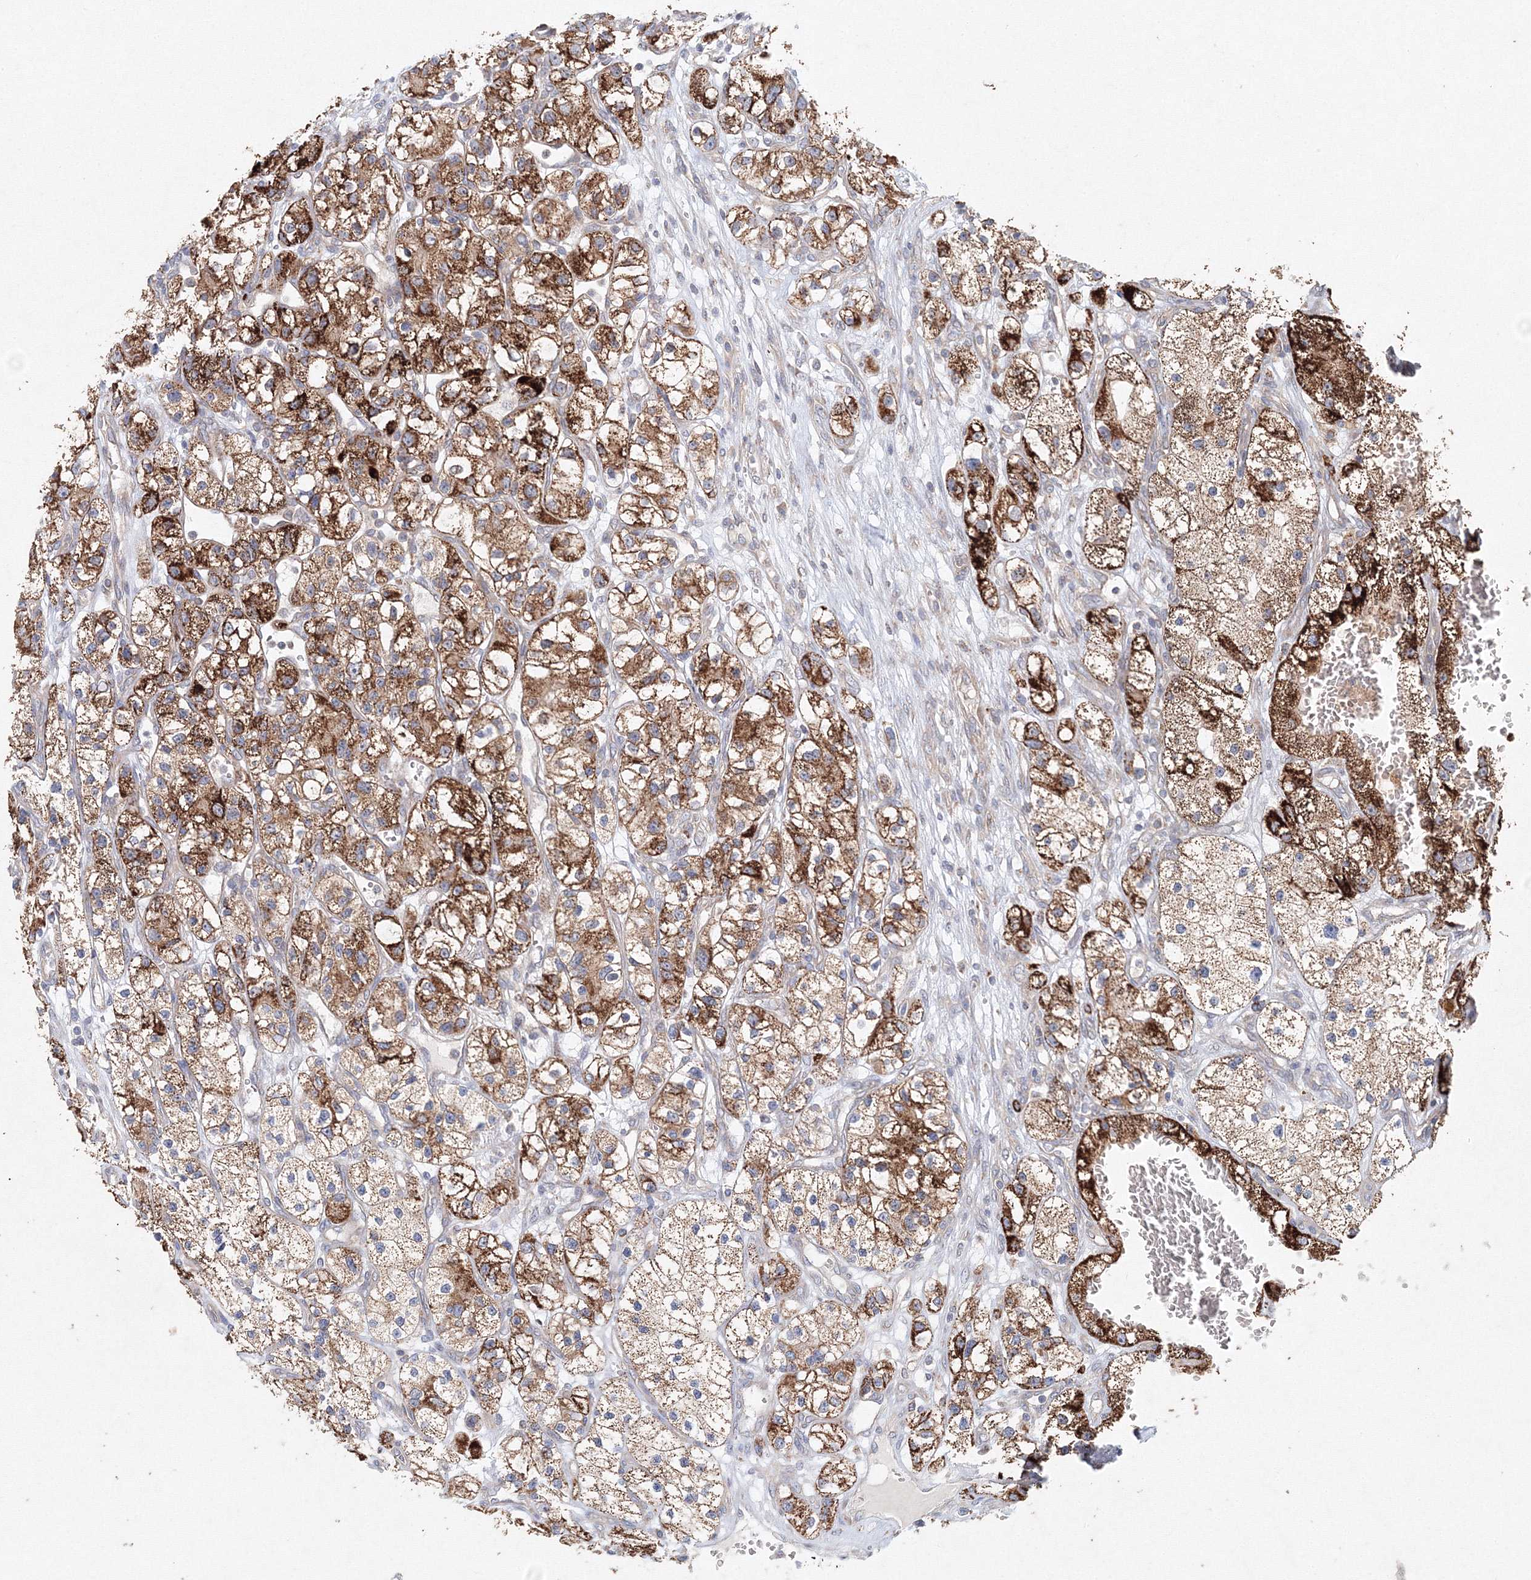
{"staining": {"intensity": "strong", "quantity": ">75%", "location": "cytoplasmic/membranous"}, "tissue": "renal cancer", "cell_type": "Tumor cells", "image_type": "cancer", "snomed": [{"axis": "morphology", "description": "Adenocarcinoma, NOS"}, {"axis": "topography", "description": "Kidney"}], "caption": "DAB (3,3'-diaminobenzidine) immunohistochemical staining of human adenocarcinoma (renal) exhibits strong cytoplasmic/membranous protein expression in approximately >75% of tumor cells. Nuclei are stained in blue.", "gene": "WDR49", "patient": {"sex": "female", "age": 57}}